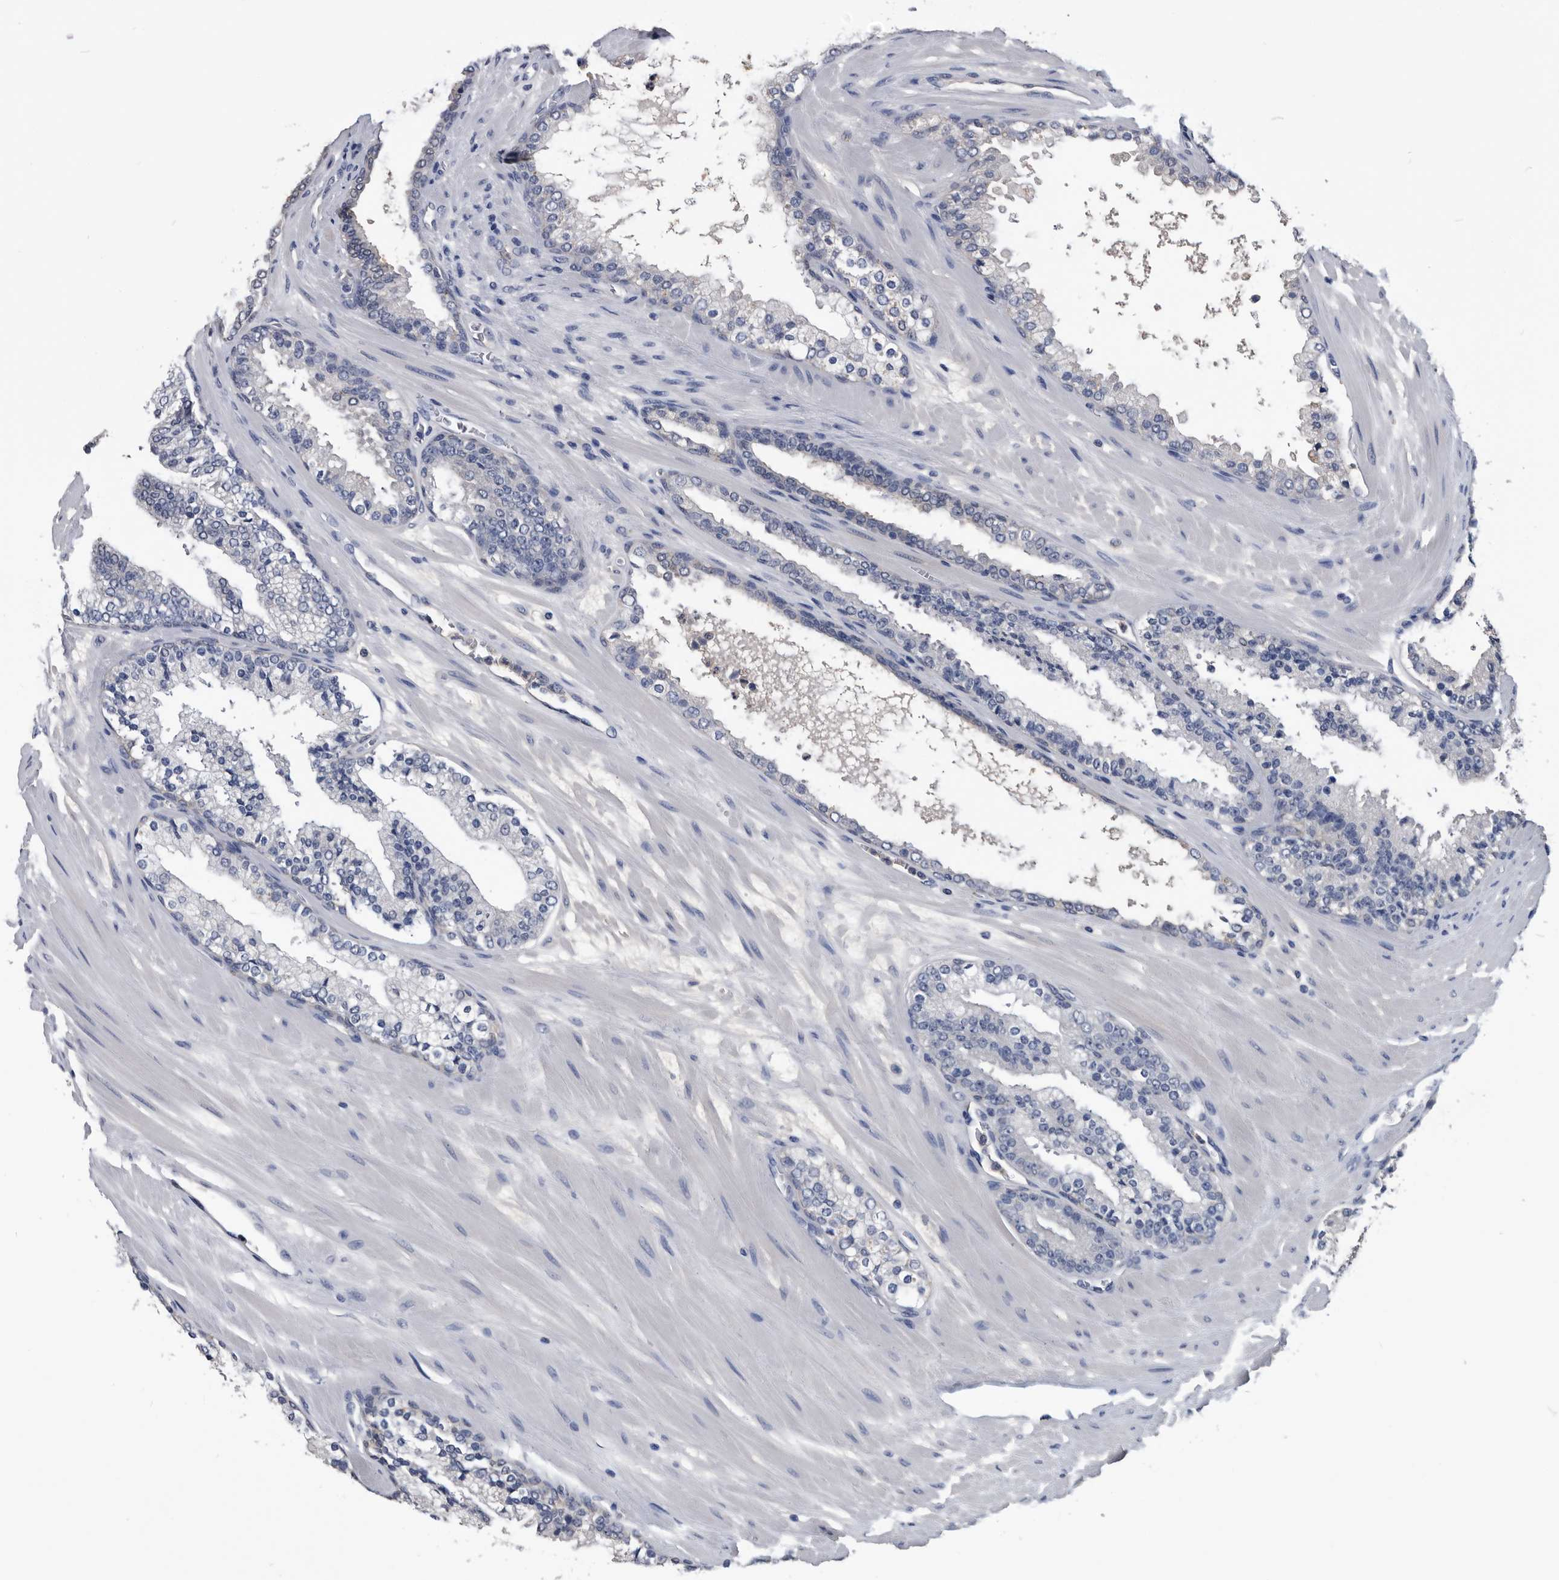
{"staining": {"intensity": "negative", "quantity": "none", "location": "none"}, "tissue": "prostate cancer", "cell_type": "Tumor cells", "image_type": "cancer", "snomed": [{"axis": "morphology", "description": "Adenocarcinoma, High grade"}, {"axis": "topography", "description": "Prostate"}], "caption": "Photomicrograph shows no protein positivity in tumor cells of prostate high-grade adenocarcinoma tissue.", "gene": "PDXK", "patient": {"sex": "male", "age": 65}}